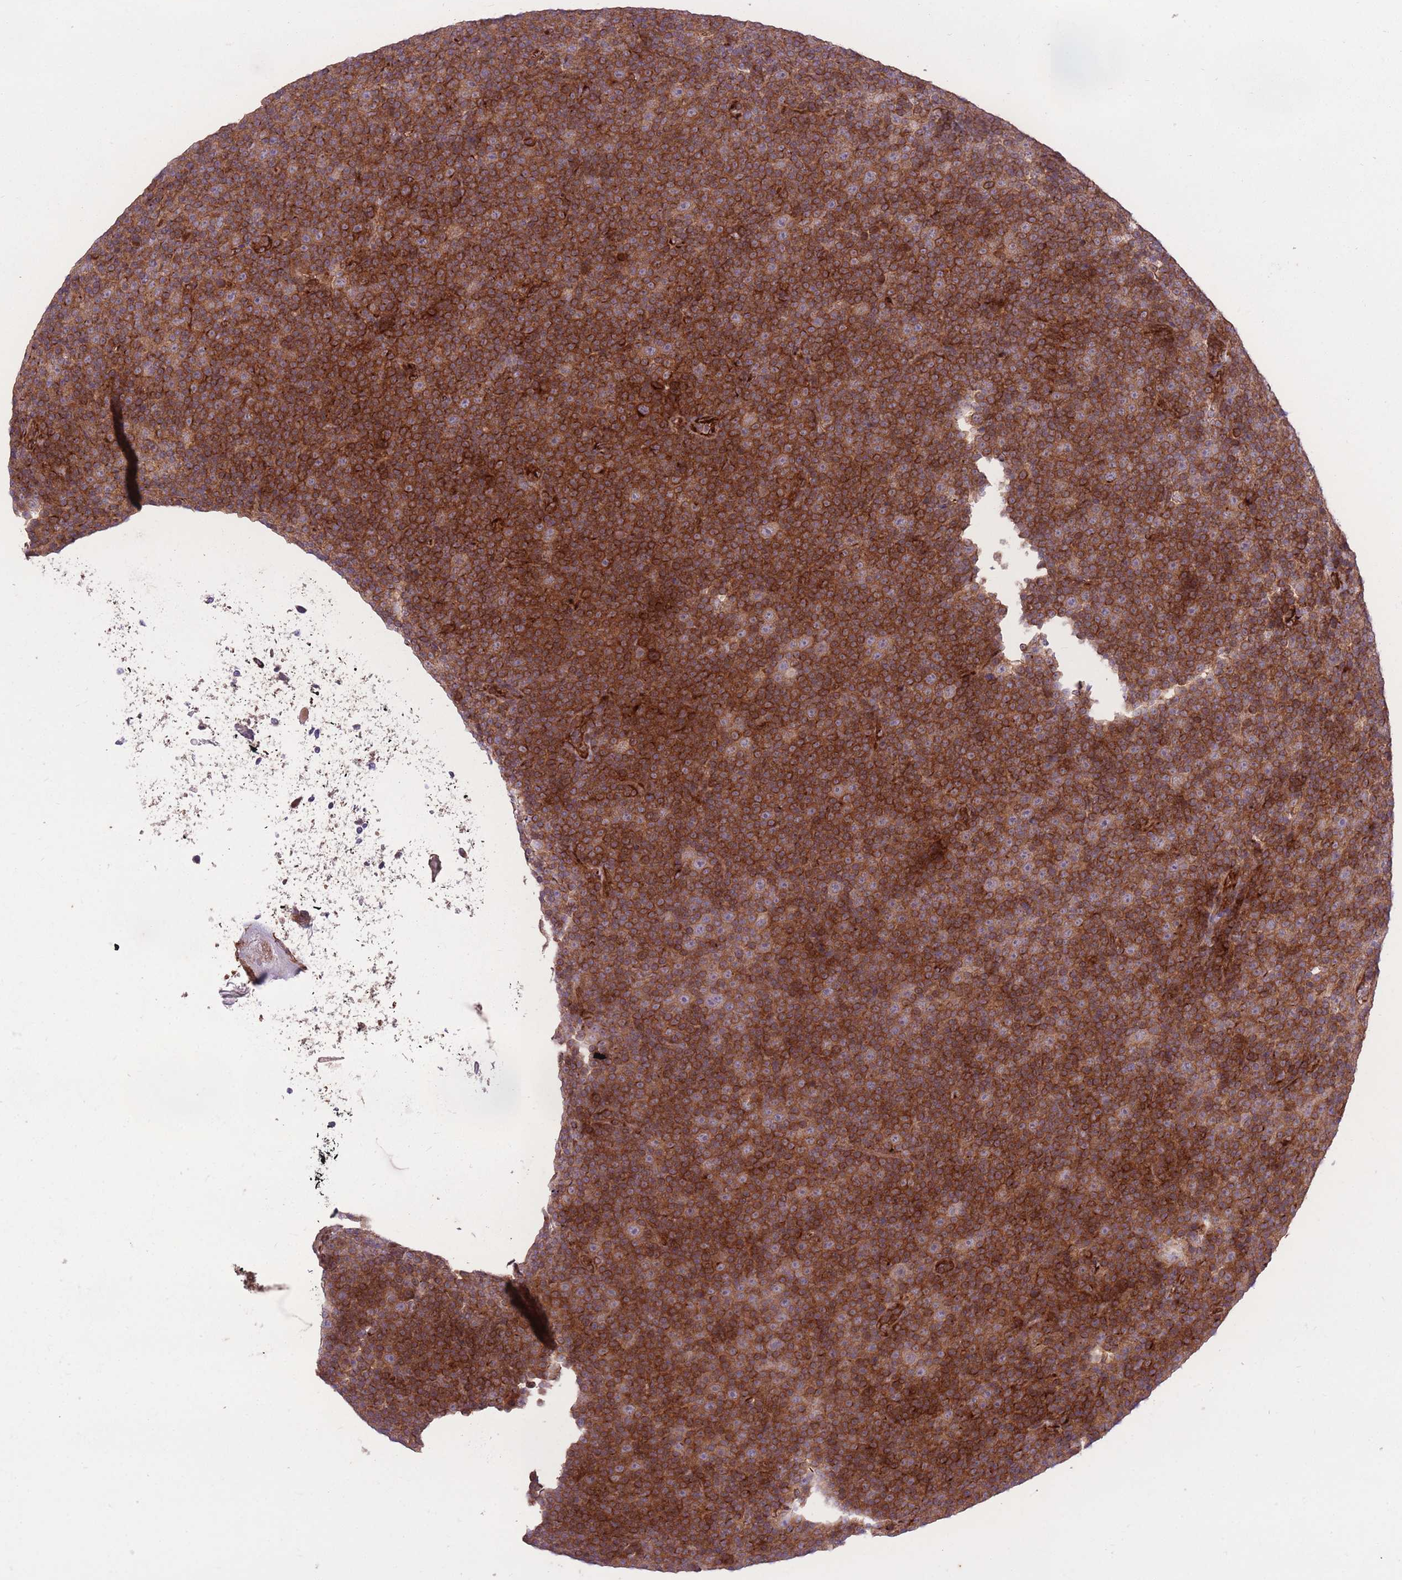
{"staining": {"intensity": "strong", "quantity": "25%-75%", "location": "cytoplasmic/membranous"}, "tissue": "lymphoma", "cell_type": "Tumor cells", "image_type": "cancer", "snomed": [{"axis": "morphology", "description": "Malignant lymphoma, non-Hodgkin's type, Low grade"}, {"axis": "topography", "description": "Lymph node"}], "caption": "Lymphoma tissue demonstrates strong cytoplasmic/membranous positivity in approximately 25%-75% of tumor cells (Brightfield microscopy of DAB IHC at high magnification).", "gene": "CISH", "patient": {"sex": "female", "age": 67}}